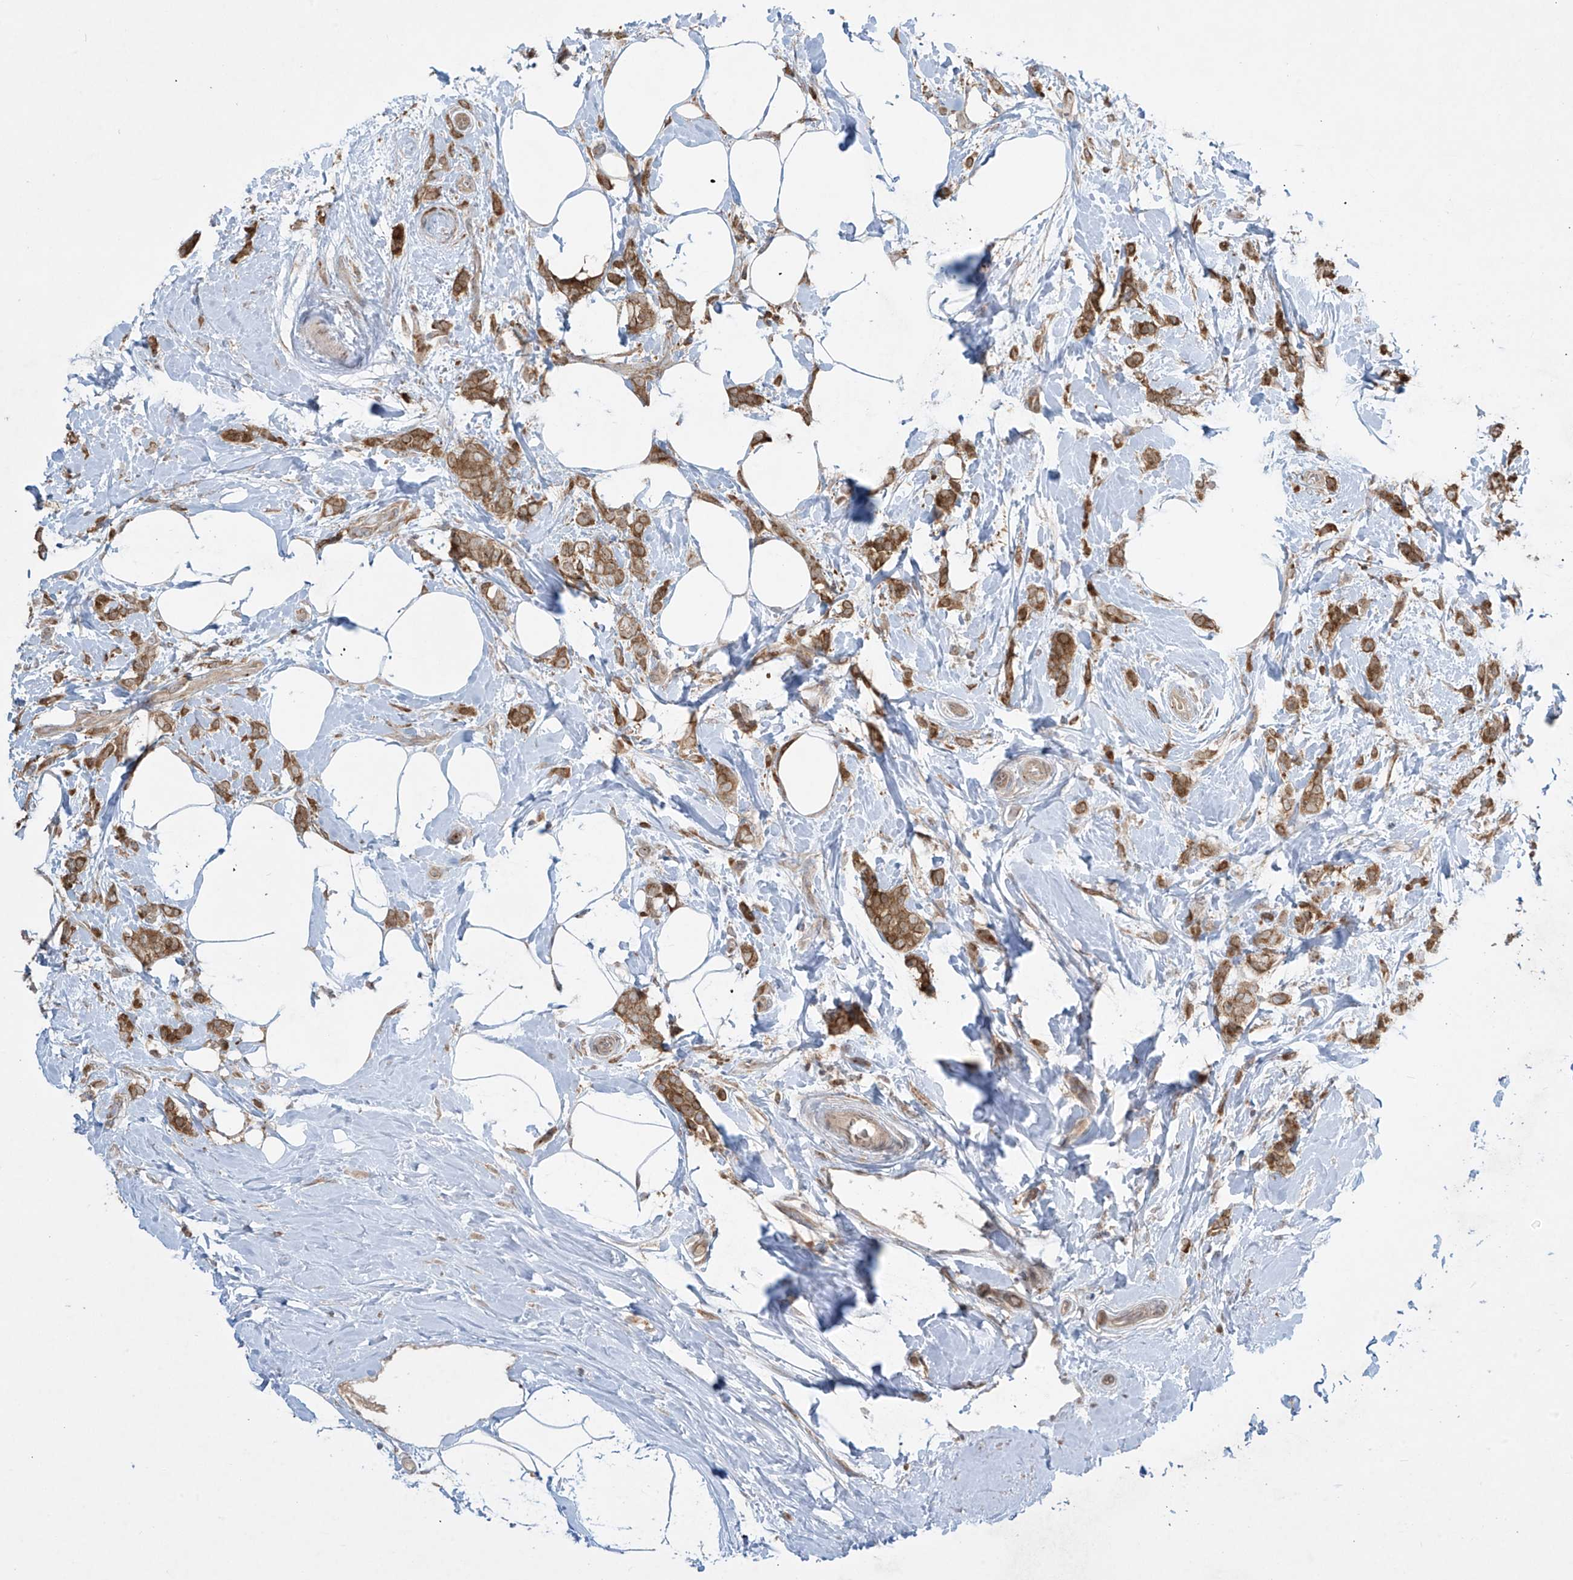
{"staining": {"intensity": "moderate", "quantity": ">75%", "location": "cytoplasmic/membranous"}, "tissue": "breast cancer", "cell_type": "Tumor cells", "image_type": "cancer", "snomed": [{"axis": "morphology", "description": "Lobular carcinoma, in situ"}, {"axis": "morphology", "description": "Lobular carcinoma"}, {"axis": "topography", "description": "Breast"}], "caption": "Breast lobular carcinoma stained for a protein demonstrates moderate cytoplasmic/membranous positivity in tumor cells. The protein of interest is shown in brown color, while the nuclei are stained blue.", "gene": "PPAT", "patient": {"sex": "female", "age": 41}}